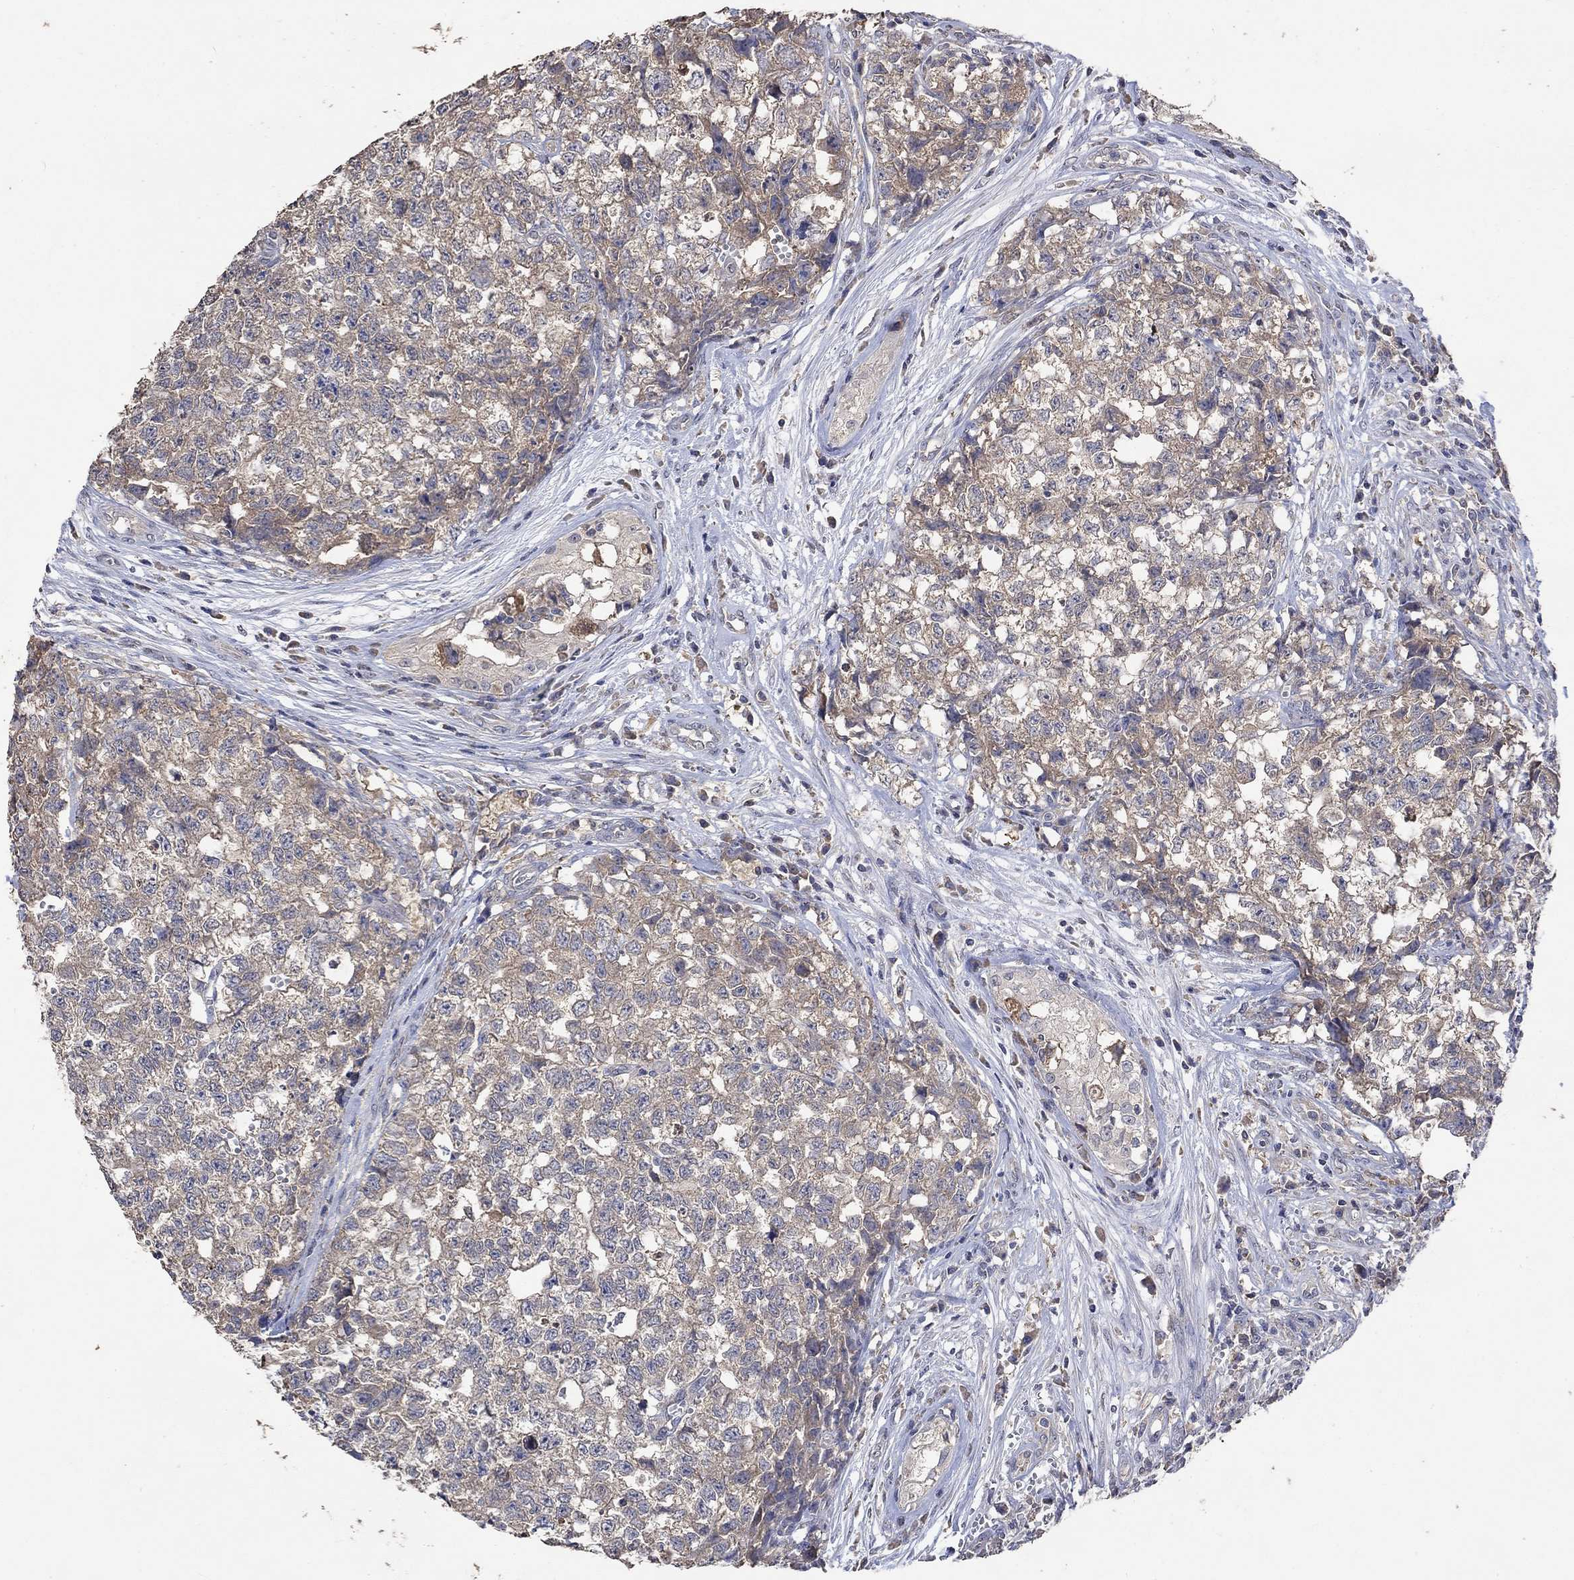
{"staining": {"intensity": "weak", "quantity": "25%-75%", "location": "cytoplasmic/membranous"}, "tissue": "testis cancer", "cell_type": "Tumor cells", "image_type": "cancer", "snomed": [{"axis": "morphology", "description": "Seminoma, NOS"}, {"axis": "morphology", "description": "Carcinoma, Embryonal, NOS"}, {"axis": "topography", "description": "Testis"}], "caption": "Protein staining displays weak cytoplasmic/membranous positivity in about 25%-75% of tumor cells in embryonal carcinoma (testis).", "gene": "PTPN20", "patient": {"sex": "male", "age": 22}}